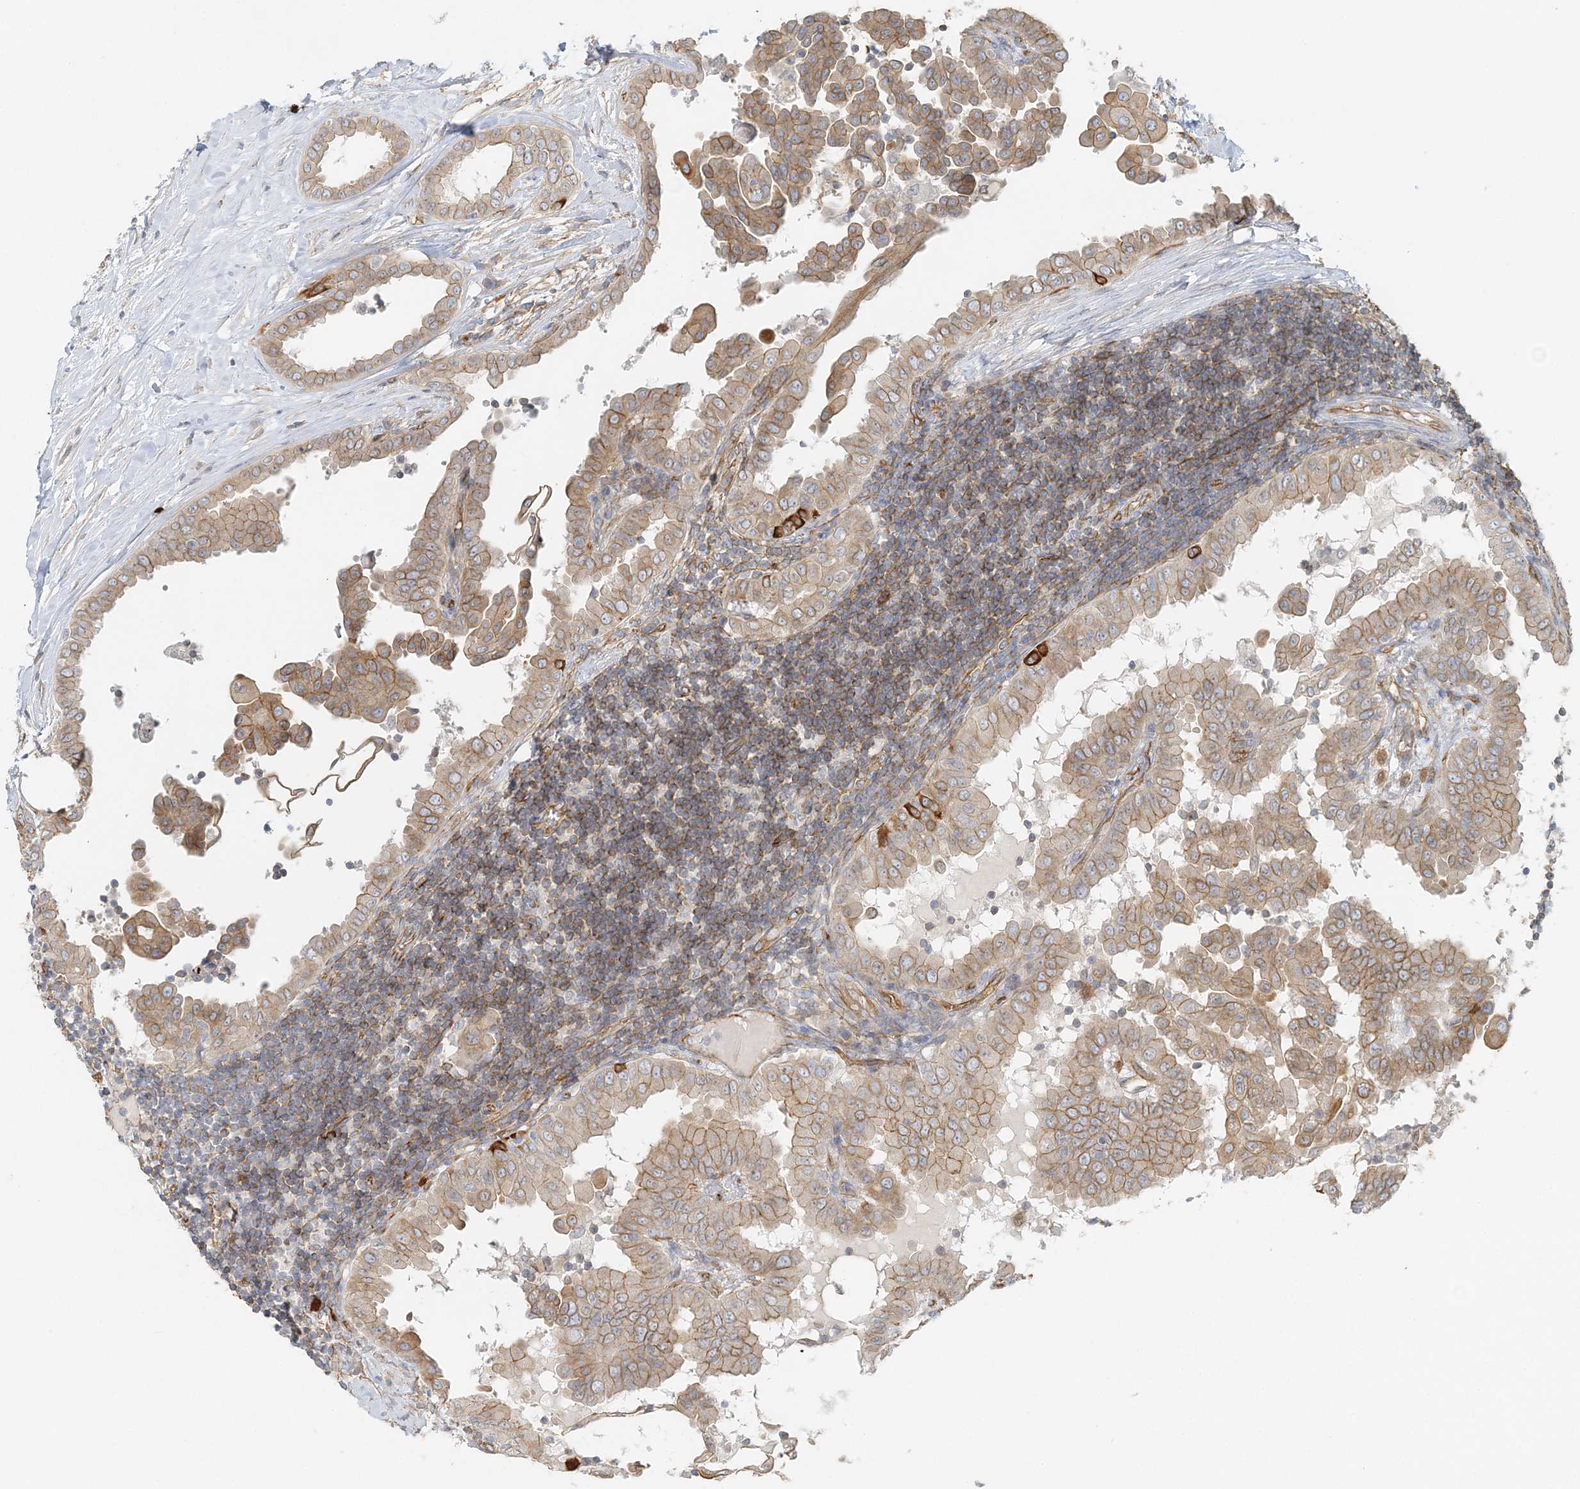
{"staining": {"intensity": "weak", "quantity": ">75%", "location": "cytoplasmic/membranous"}, "tissue": "thyroid cancer", "cell_type": "Tumor cells", "image_type": "cancer", "snomed": [{"axis": "morphology", "description": "Papillary adenocarcinoma, NOS"}, {"axis": "topography", "description": "Thyroid gland"}], "caption": "Human papillary adenocarcinoma (thyroid) stained with a brown dye exhibits weak cytoplasmic/membranous positive positivity in about >75% of tumor cells.", "gene": "DNAH1", "patient": {"sex": "male", "age": 33}}